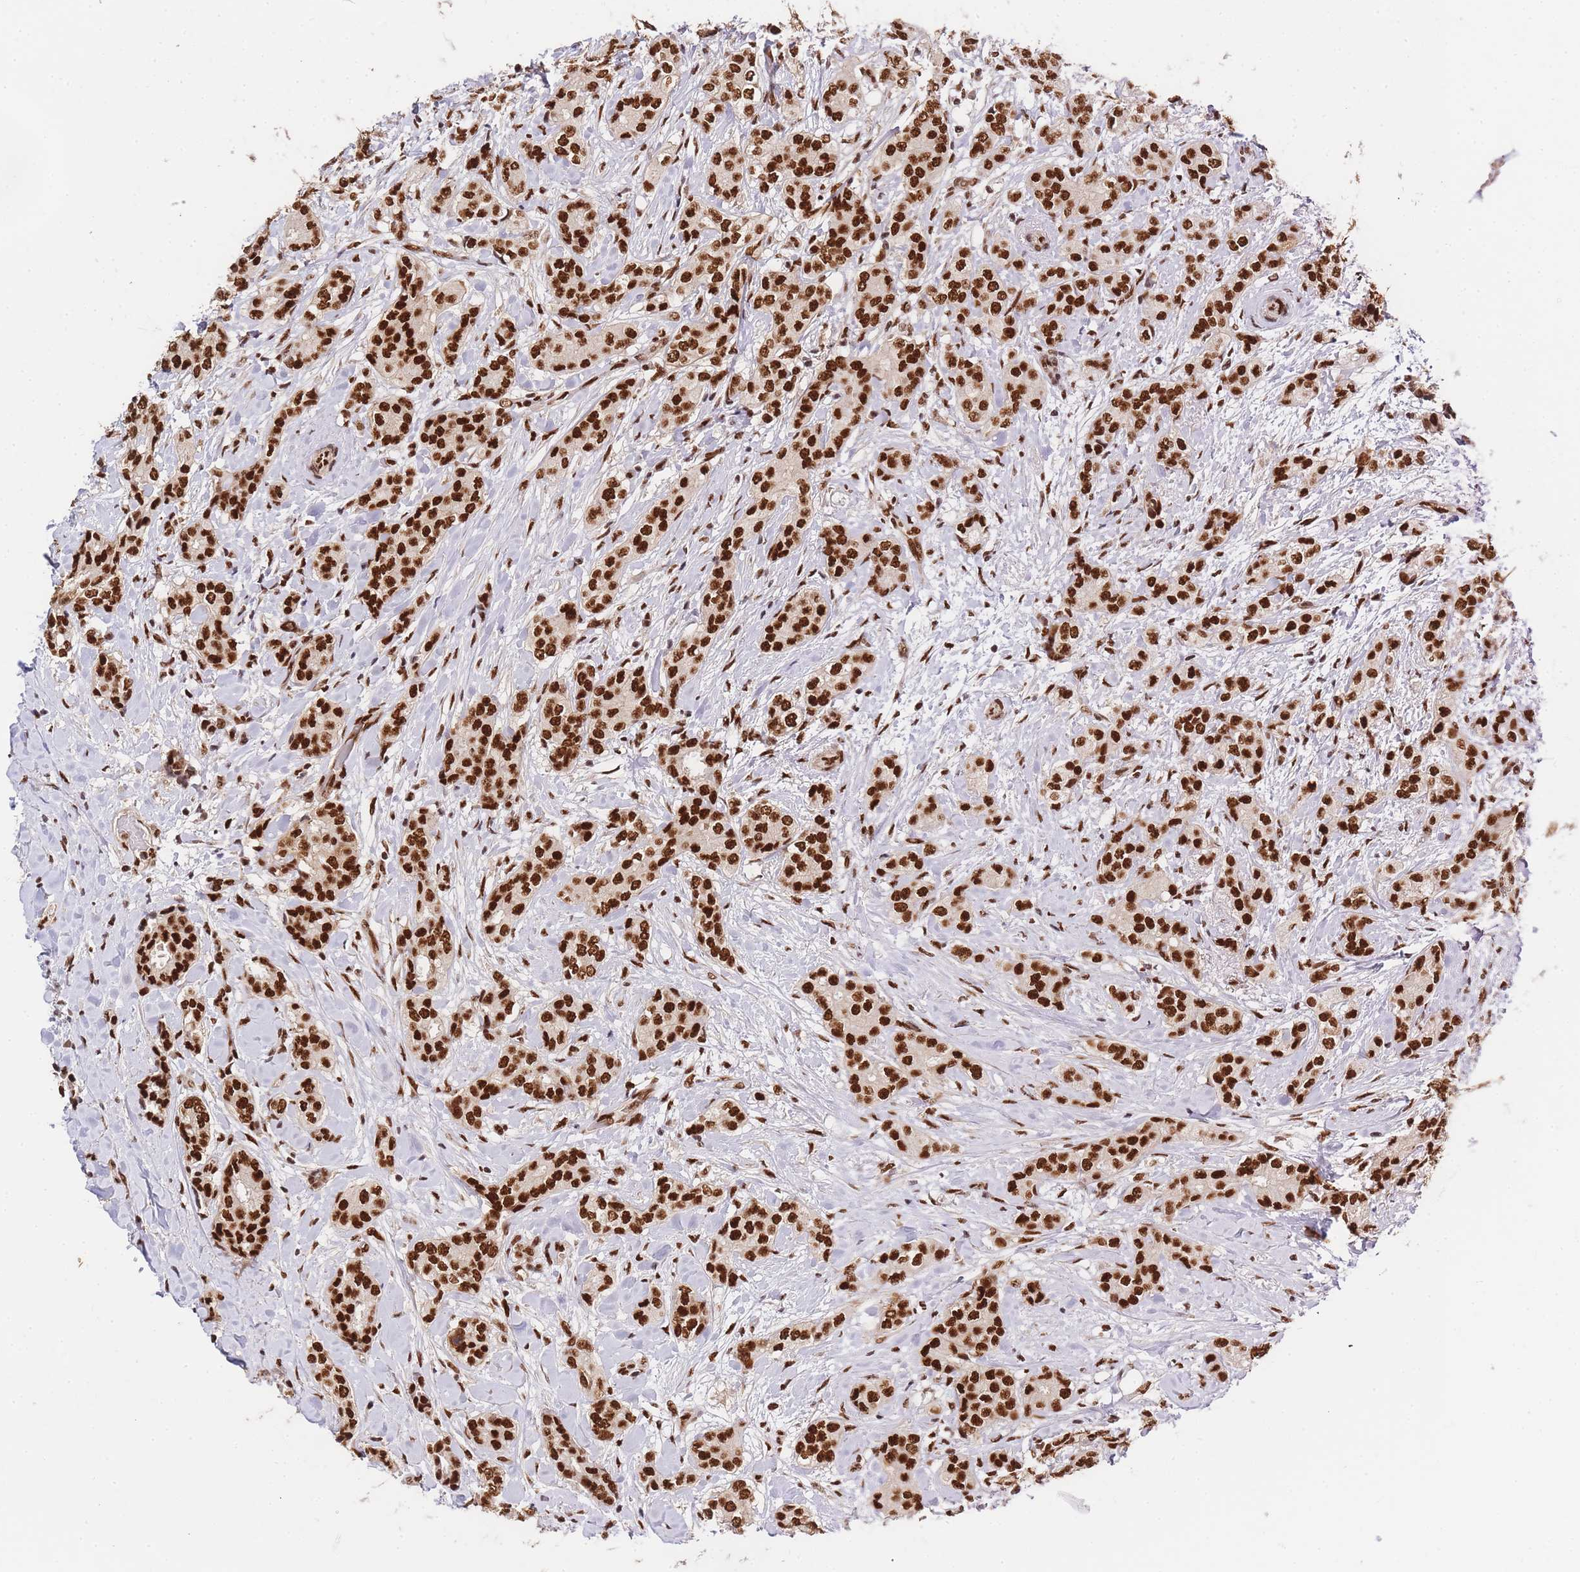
{"staining": {"intensity": "strong", "quantity": ">75%", "location": "nuclear"}, "tissue": "breast cancer", "cell_type": "Tumor cells", "image_type": "cancer", "snomed": [{"axis": "morphology", "description": "Duct carcinoma"}, {"axis": "topography", "description": "Breast"}], "caption": "IHC image of human breast cancer (intraductal carcinoma) stained for a protein (brown), which reveals high levels of strong nuclear expression in about >75% of tumor cells.", "gene": "PRKDC", "patient": {"sex": "female", "age": 73}}